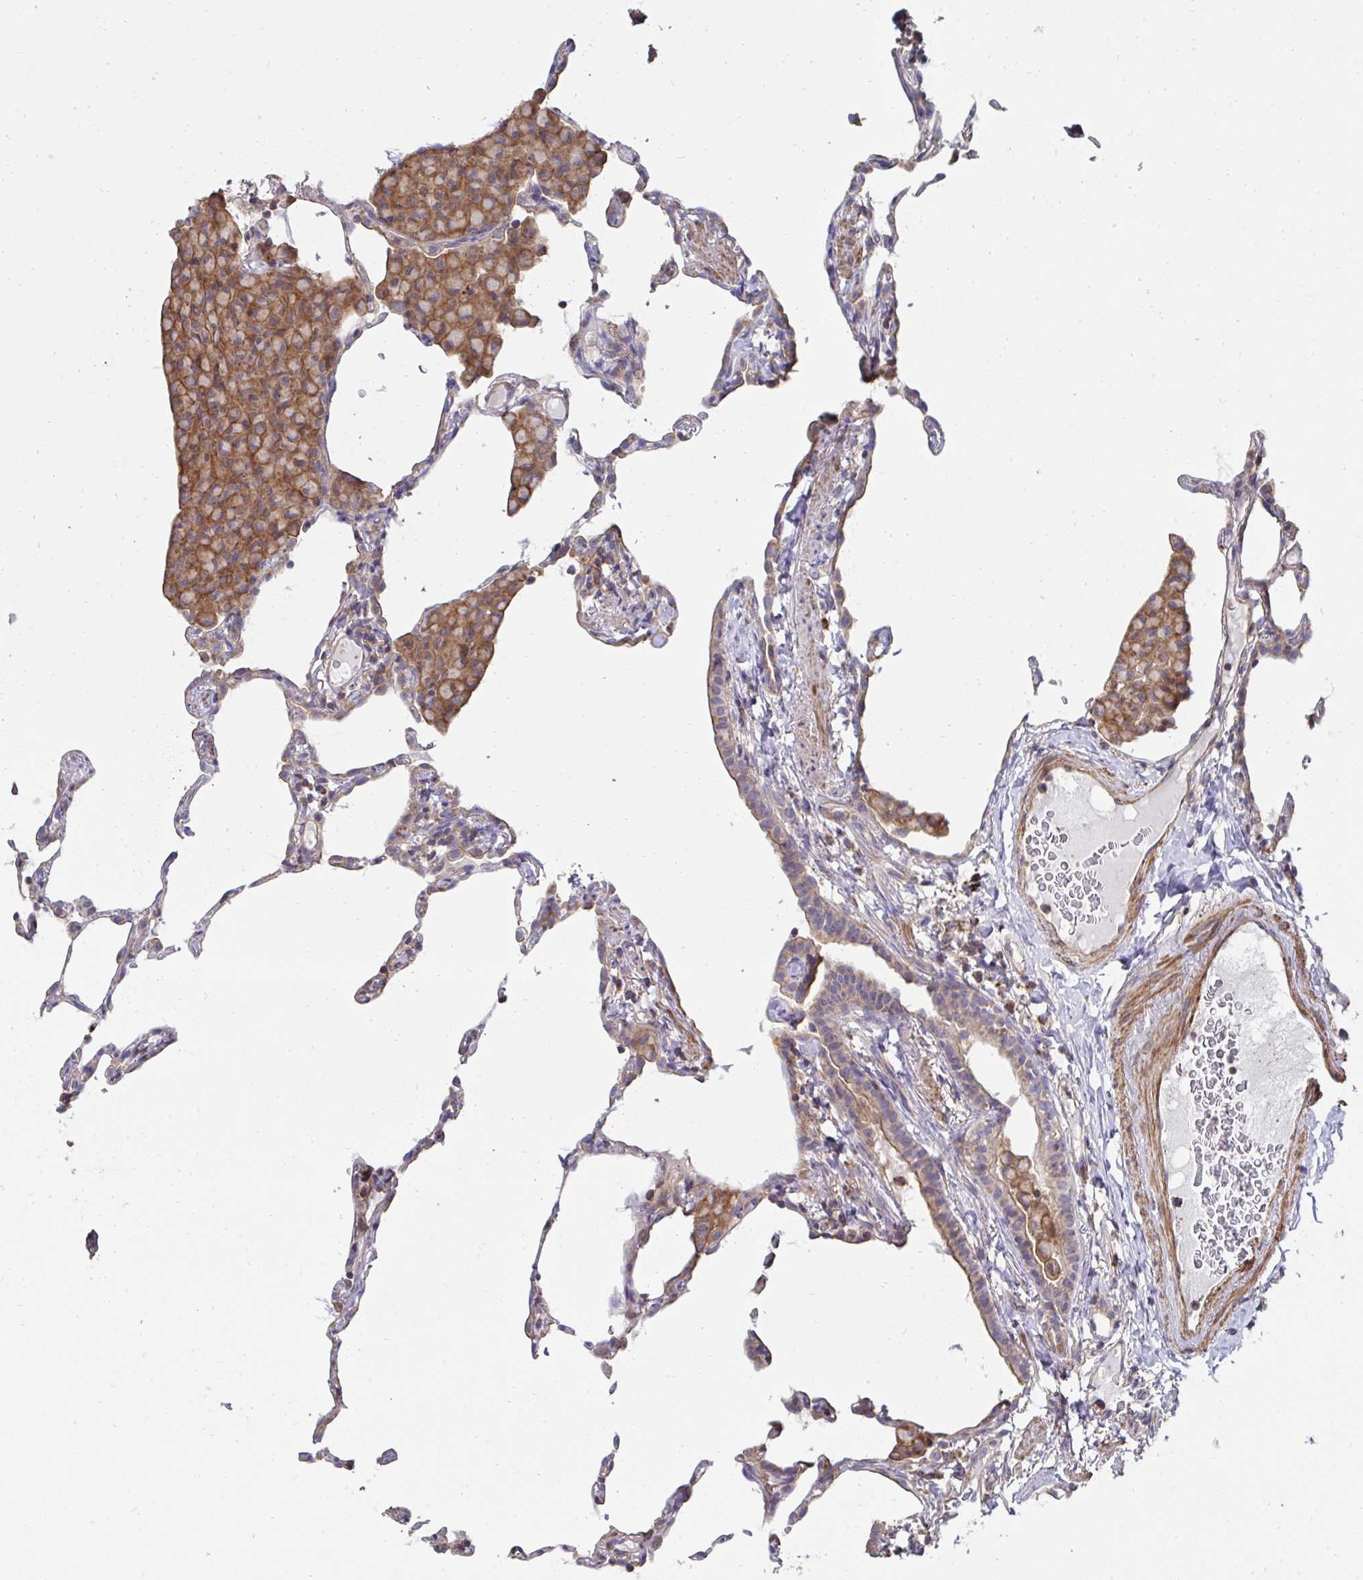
{"staining": {"intensity": "weak", "quantity": "<25%", "location": "cytoplasmic/membranous"}, "tissue": "lung", "cell_type": "Alveolar cells", "image_type": "normal", "snomed": [{"axis": "morphology", "description": "Normal tissue, NOS"}, {"axis": "topography", "description": "Lung"}], "caption": "A high-resolution micrograph shows immunohistochemistry (IHC) staining of unremarkable lung, which demonstrates no significant staining in alveolar cells.", "gene": "DZANK1", "patient": {"sex": "female", "age": 57}}